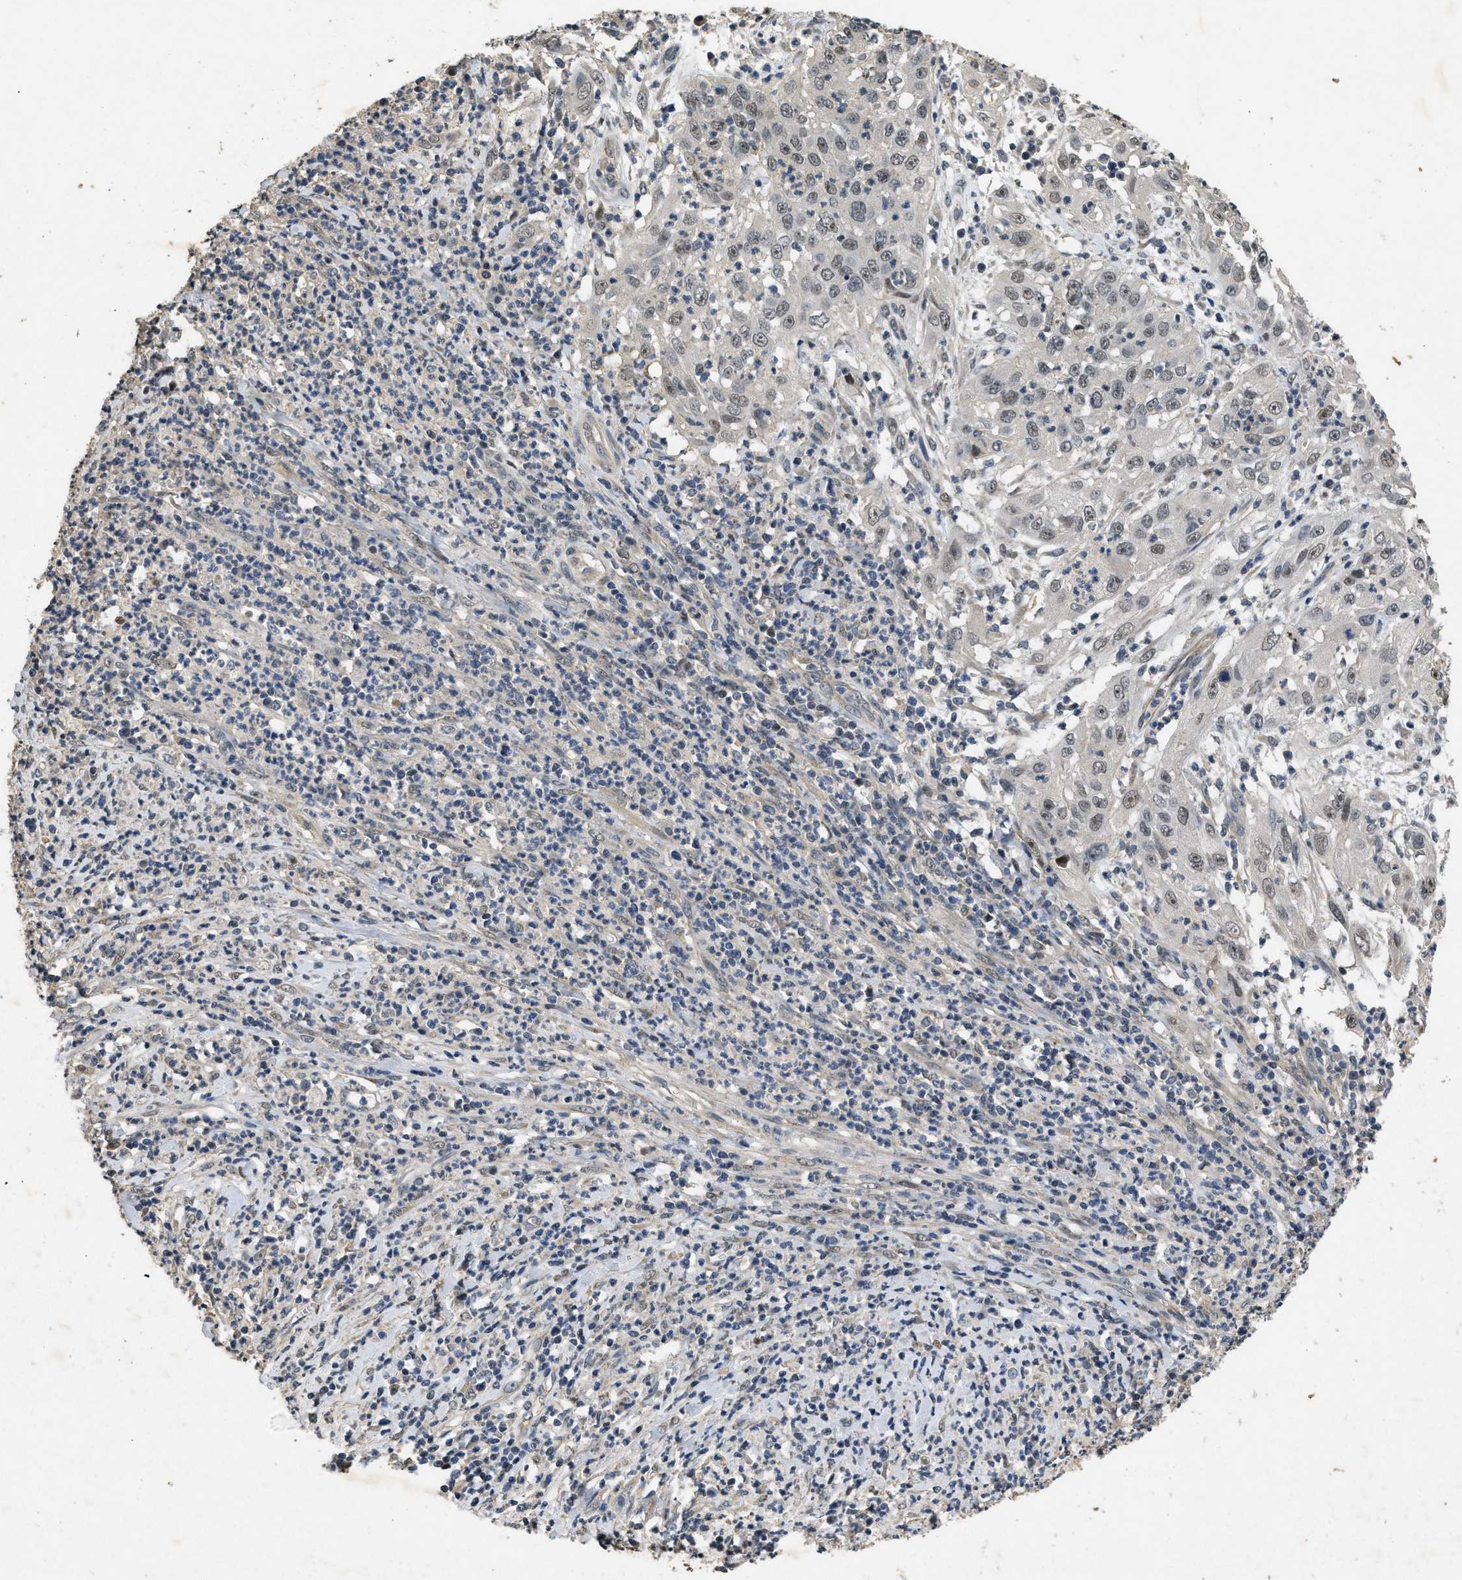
{"staining": {"intensity": "weak", "quantity": "25%-75%", "location": "nuclear"}, "tissue": "cervical cancer", "cell_type": "Tumor cells", "image_type": "cancer", "snomed": [{"axis": "morphology", "description": "Squamous cell carcinoma, NOS"}, {"axis": "topography", "description": "Cervix"}], "caption": "This is a micrograph of IHC staining of cervical squamous cell carcinoma, which shows weak positivity in the nuclear of tumor cells.", "gene": "PAPOLG", "patient": {"sex": "female", "age": 32}}